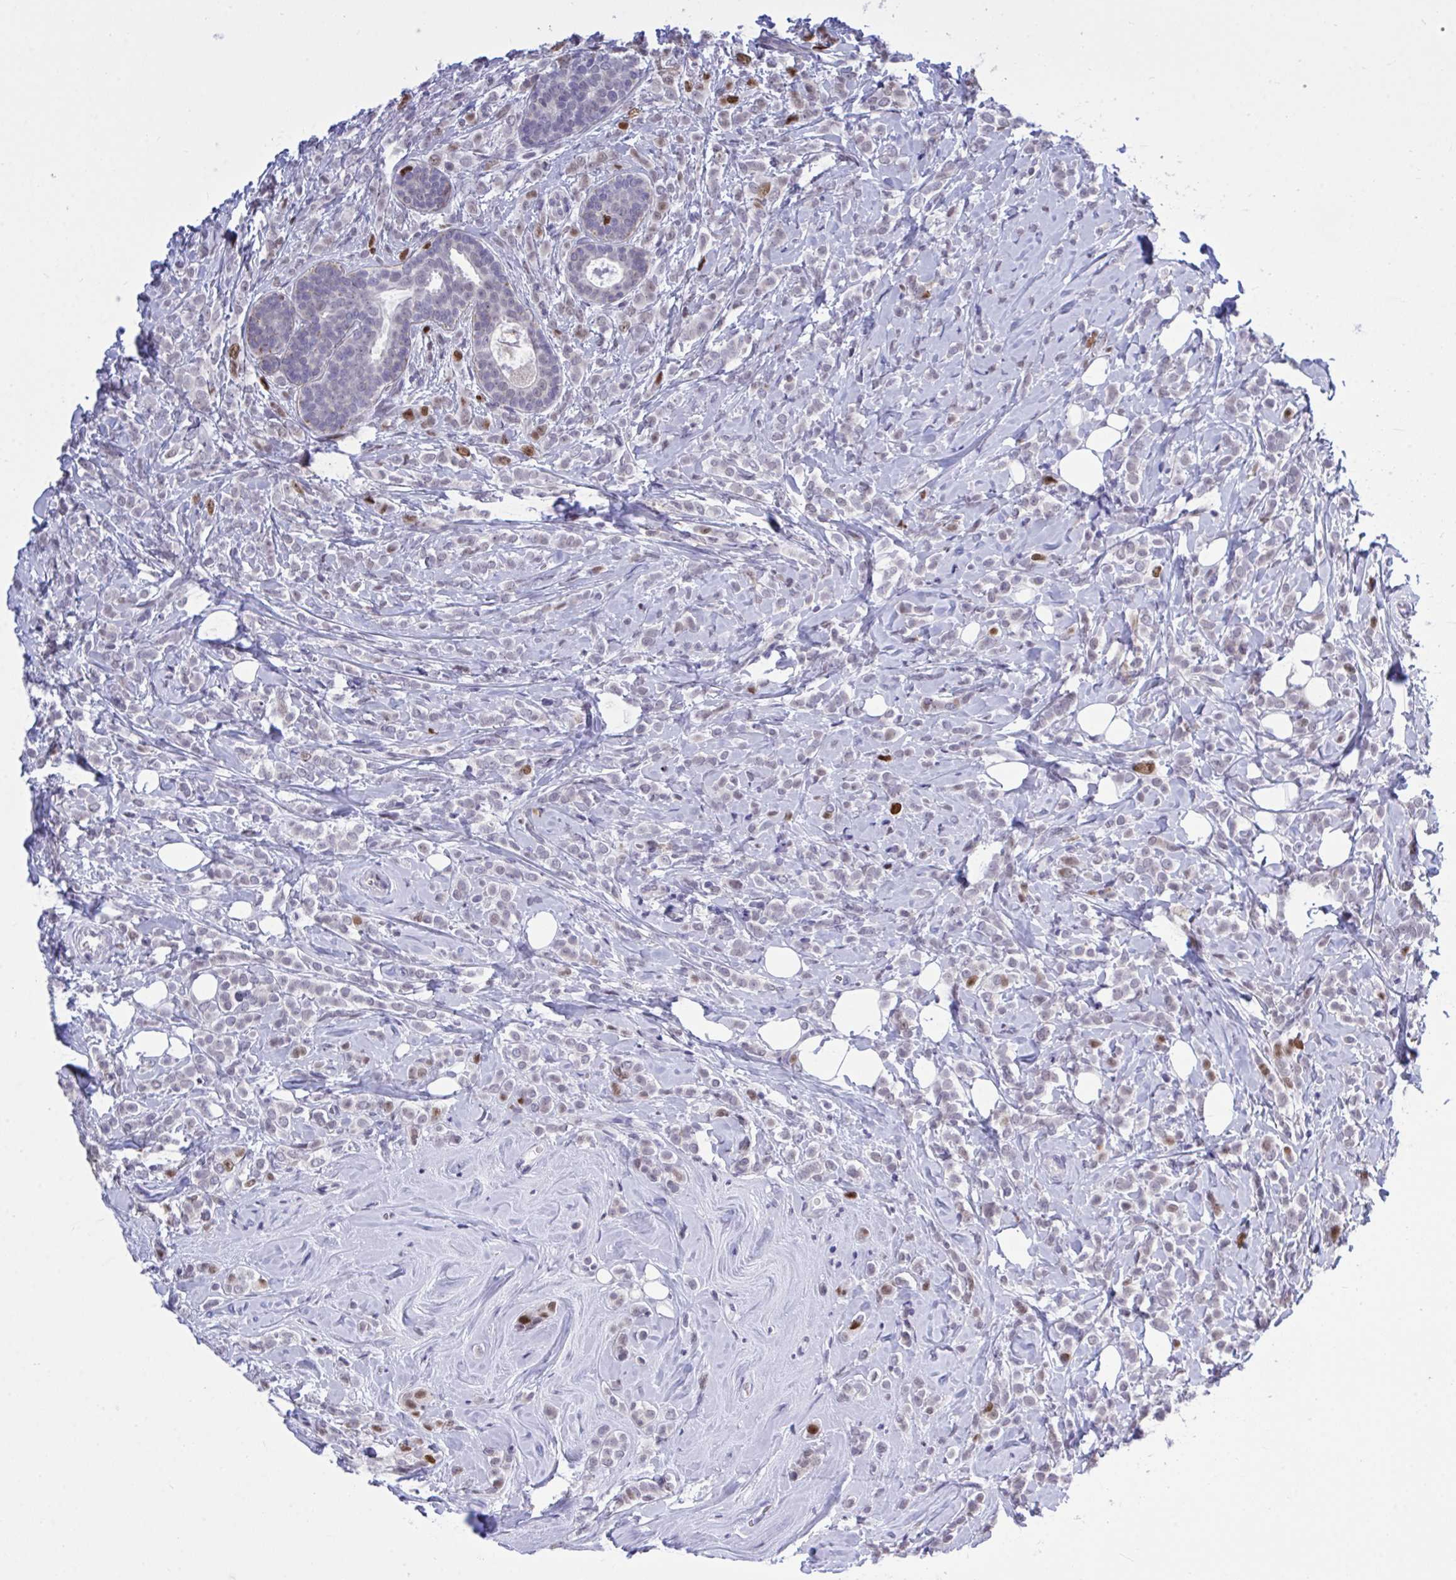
{"staining": {"intensity": "moderate", "quantity": "<25%", "location": "nuclear"}, "tissue": "breast cancer", "cell_type": "Tumor cells", "image_type": "cancer", "snomed": [{"axis": "morphology", "description": "Lobular carcinoma"}, {"axis": "topography", "description": "Breast"}], "caption": "Tumor cells demonstrate low levels of moderate nuclear positivity in about <25% of cells in breast cancer. The protein is shown in brown color, while the nuclei are stained blue.", "gene": "C1QL2", "patient": {"sex": "female", "age": 49}}